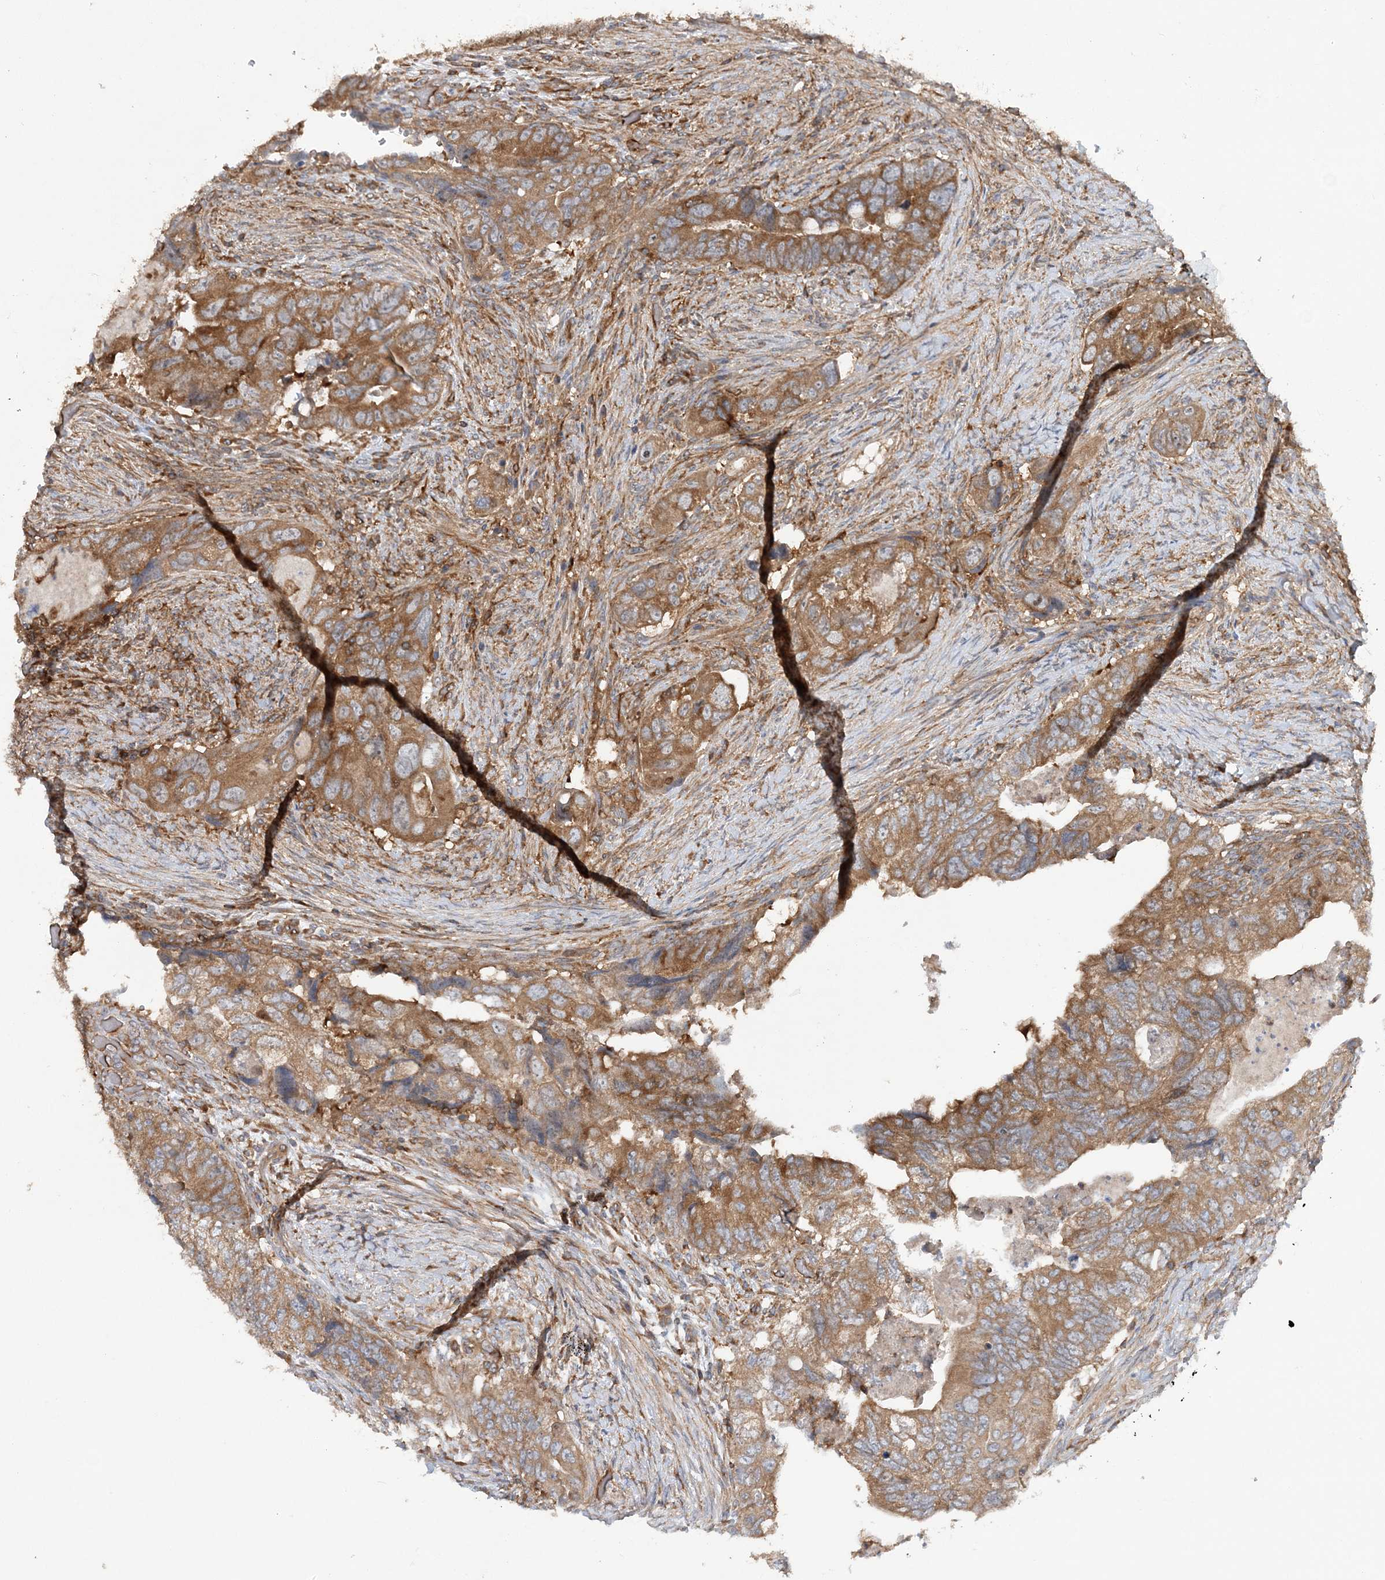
{"staining": {"intensity": "moderate", "quantity": ">75%", "location": "cytoplasmic/membranous"}, "tissue": "colorectal cancer", "cell_type": "Tumor cells", "image_type": "cancer", "snomed": [{"axis": "morphology", "description": "Adenocarcinoma, NOS"}, {"axis": "topography", "description": "Rectum"}], "caption": "An immunohistochemistry (IHC) photomicrograph of tumor tissue is shown. Protein staining in brown shows moderate cytoplasmic/membranous positivity in colorectal cancer (adenocarcinoma) within tumor cells. (Brightfield microscopy of DAB IHC at high magnification).", "gene": "ACAP2", "patient": {"sex": "male", "age": 63}}